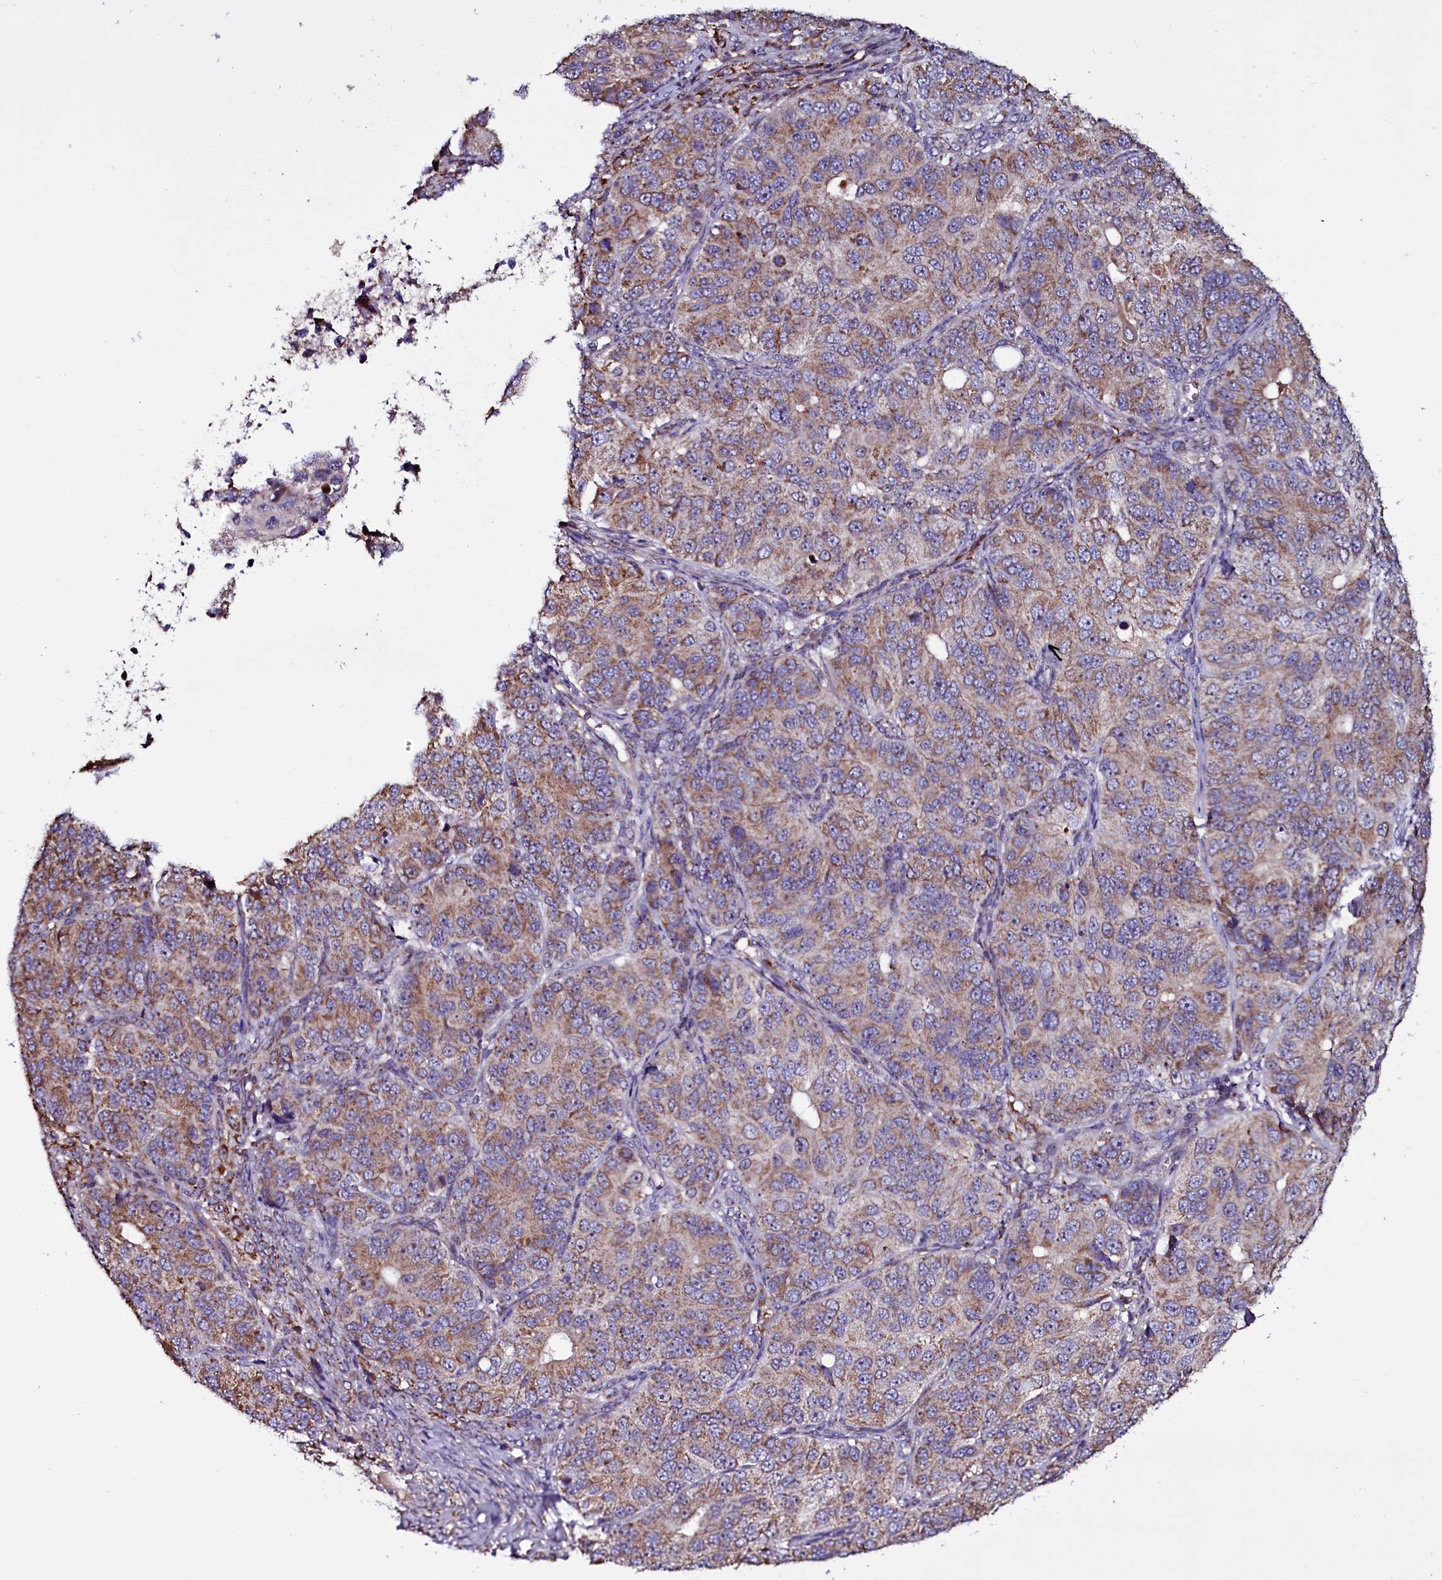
{"staining": {"intensity": "moderate", "quantity": "25%-75%", "location": "cytoplasmic/membranous"}, "tissue": "ovarian cancer", "cell_type": "Tumor cells", "image_type": "cancer", "snomed": [{"axis": "morphology", "description": "Carcinoma, endometroid"}, {"axis": "topography", "description": "Ovary"}], "caption": "Immunohistochemistry (IHC) staining of ovarian endometroid carcinoma, which displays medium levels of moderate cytoplasmic/membranous positivity in approximately 25%-75% of tumor cells indicating moderate cytoplasmic/membranous protein staining. The staining was performed using DAB (brown) for protein detection and nuclei were counterstained in hematoxylin (blue).", "gene": "NAA80", "patient": {"sex": "female", "age": 51}}